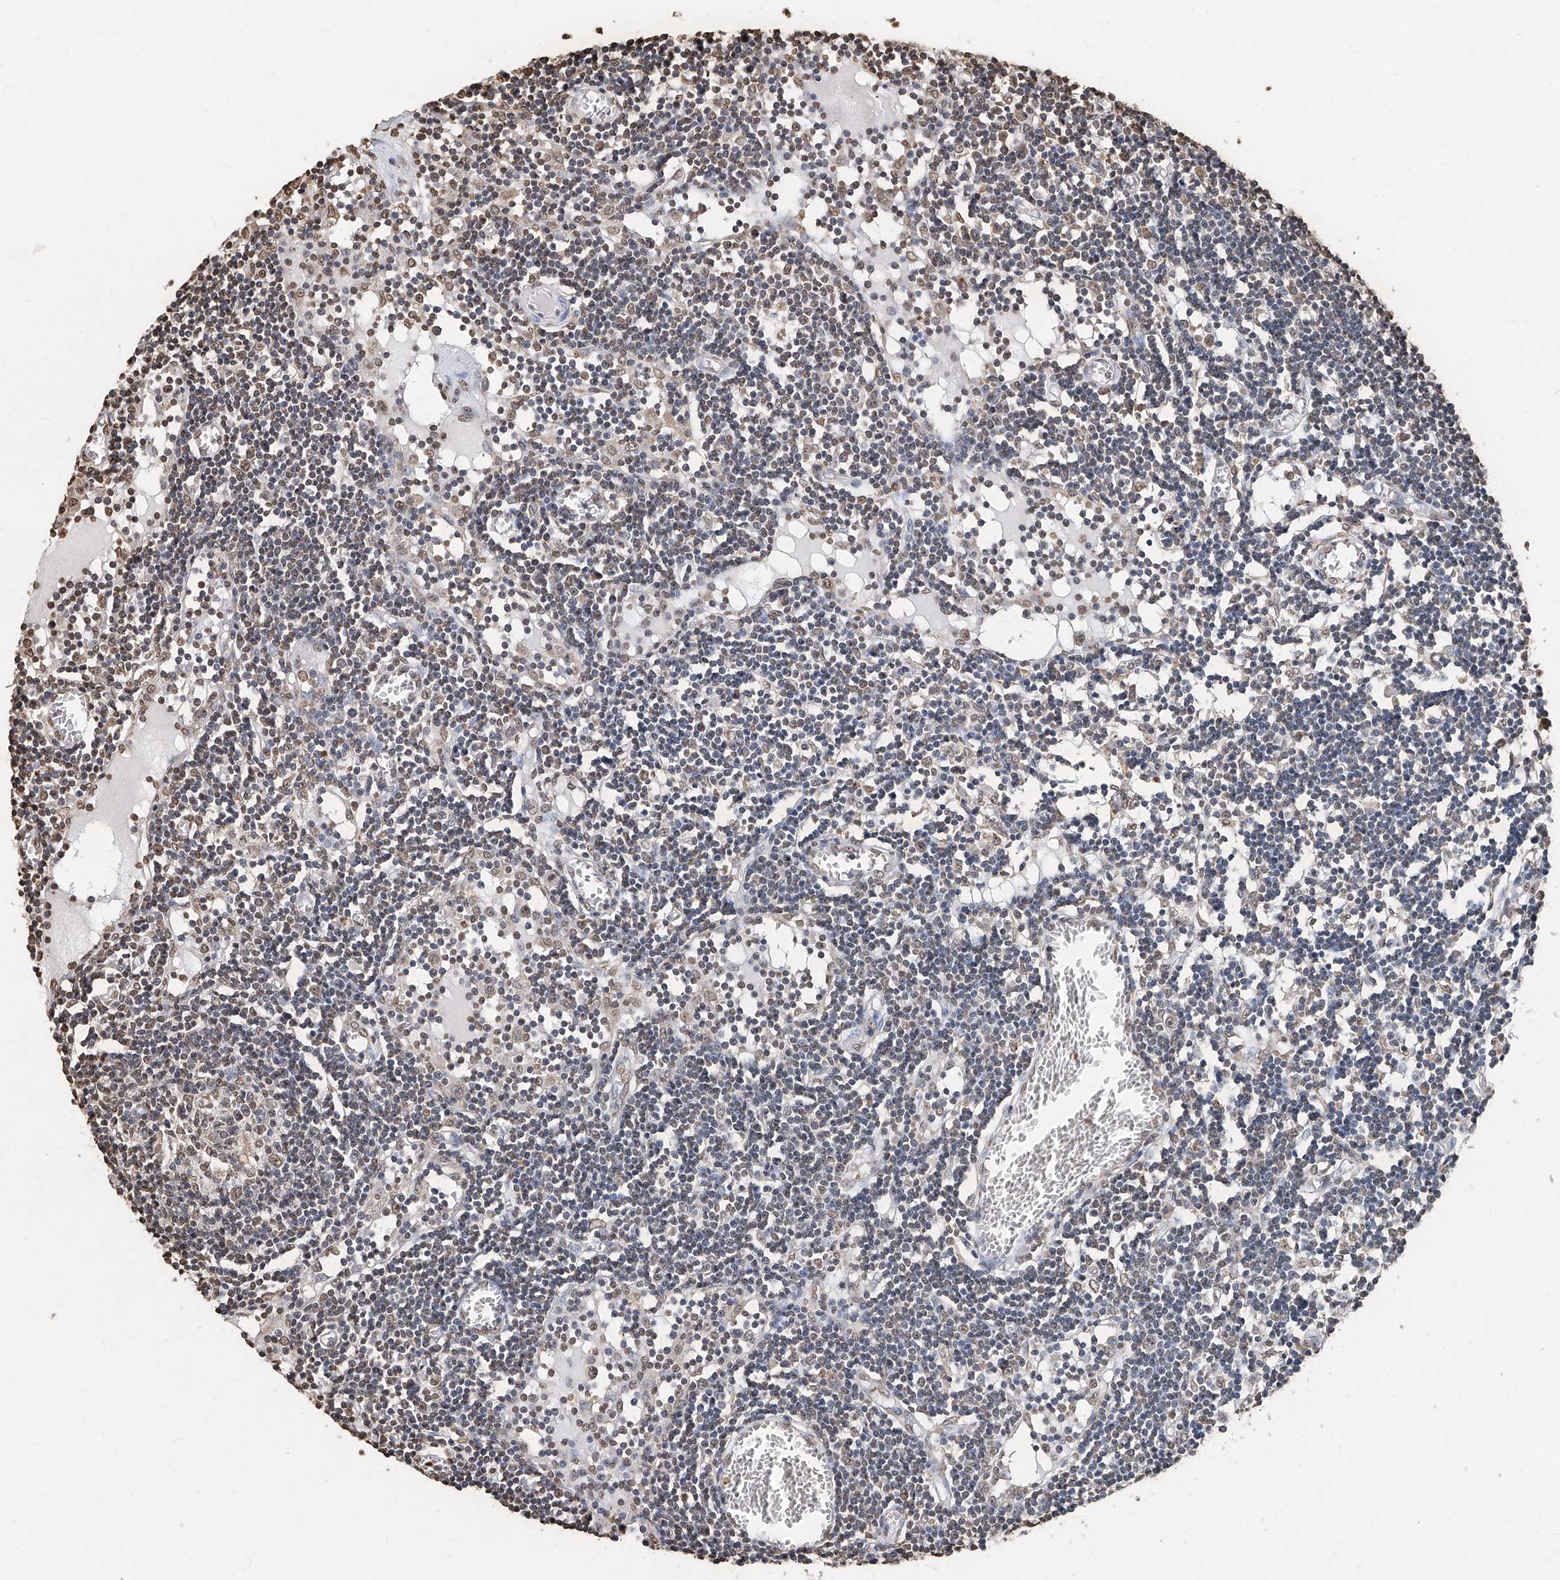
{"staining": {"intensity": "negative", "quantity": "none", "location": "none"}, "tissue": "lymph node", "cell_type": "Germinal center cells", "image_type": "normal", "snomed": [{"axis": "morphology", "description": "Normal tissue, NOS"}, {"axis": "topography", "description": "Lymph node"}], "caption": "Image shows no significant protein expression in germinal center cells of benign lymph node.", "gene": "RP9", "patient": {"sex": "female", "age": 11}}